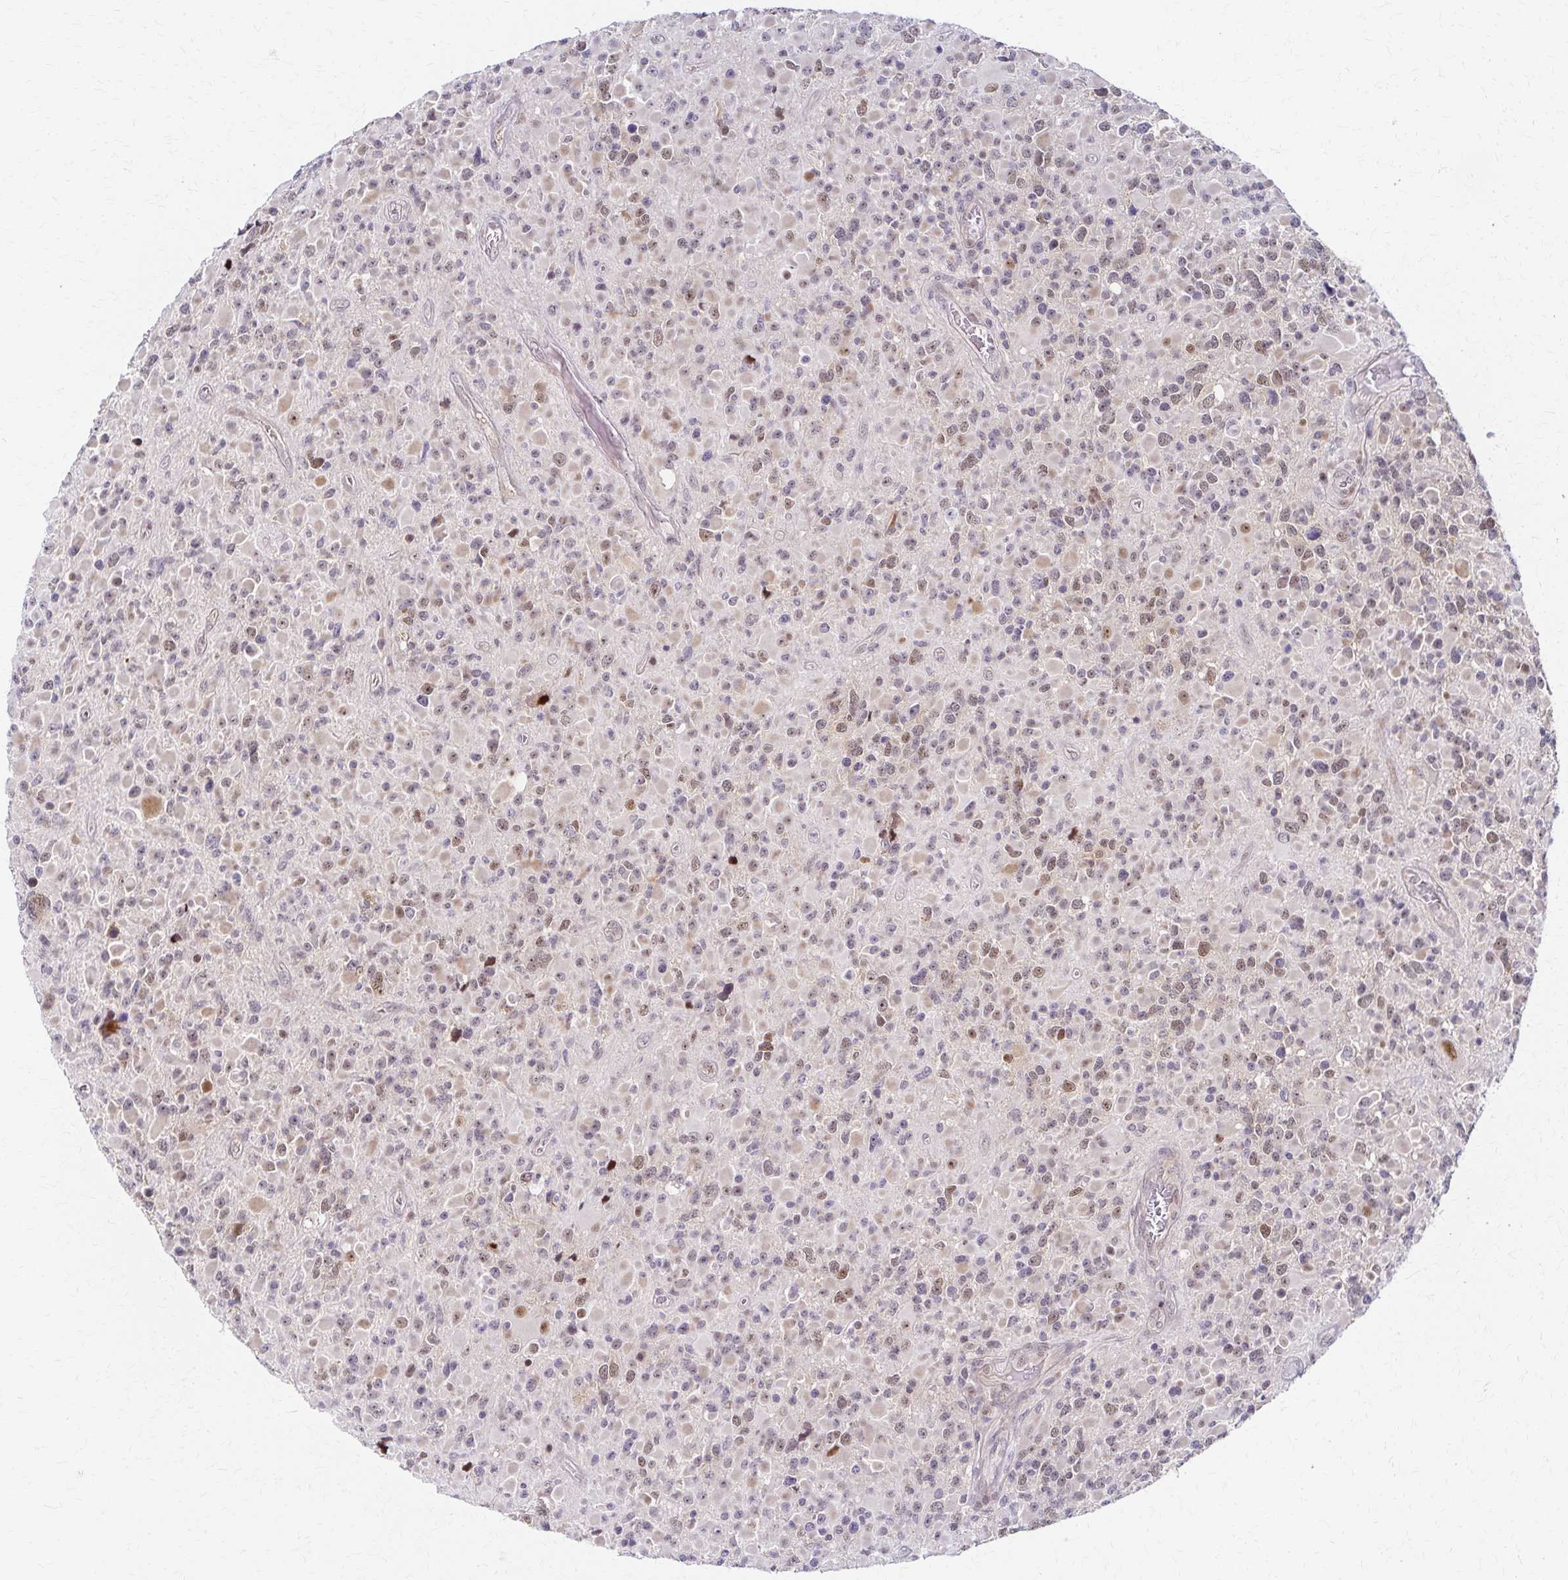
{"staining": {"intensity": "weak", "quantity": ">75%", "location": "nuclear"}, "tissue": "glioma", "cell_type": "Tumor cells", "image_type": "cancer", "snomed": [{"axis": "morphology", "description": "Glioma, malignant, High grade"}, {"axis": "topography", "description": "Brain"}], "caption": "IHC image of neoplastic tissue: human glioma stained using immunohistochemistry displays low levels of weak protein expression localized specifically in the nuclear of tumor cells, appearing as a nuclear brown color.", "gene": "PSMD7", "patient": {"sex": "female", "age": 40}}